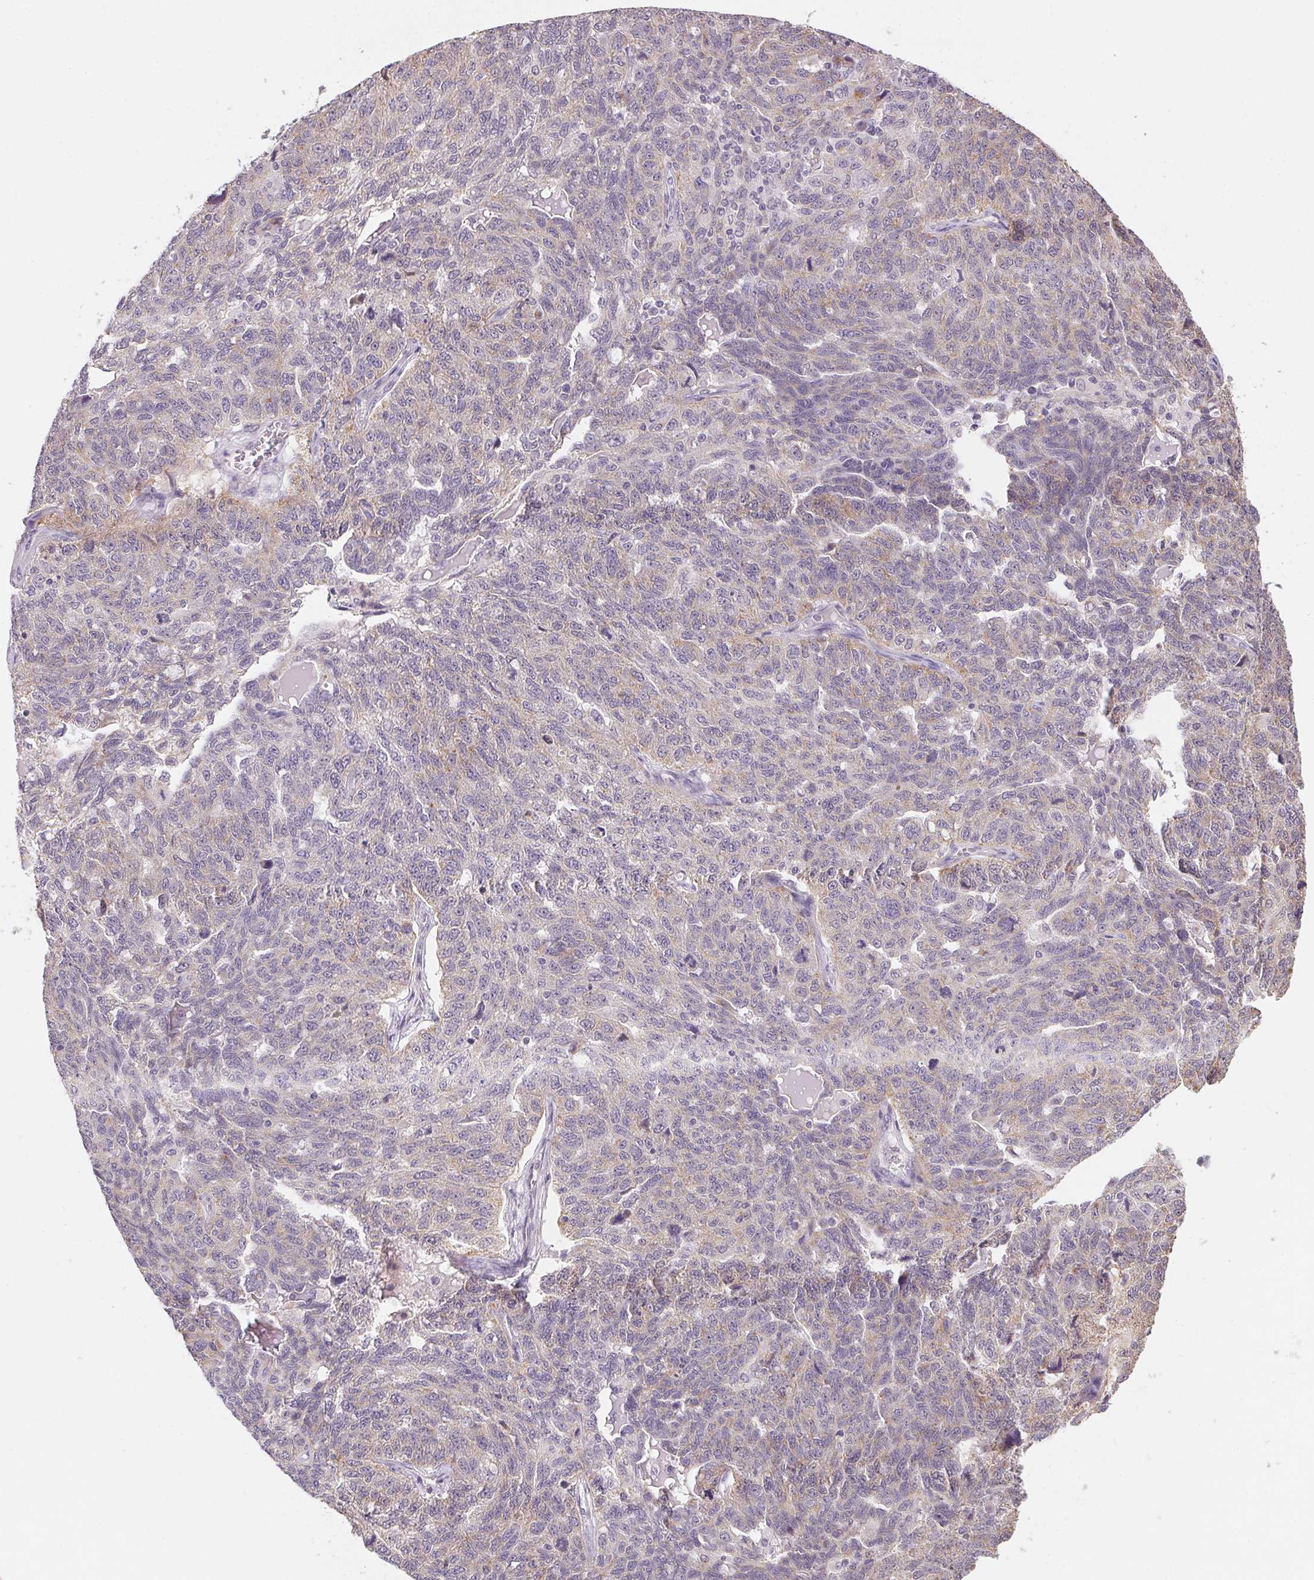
{"staining": {"intensity": "weak", "quantity": "<25%", "location": "cytoplasmic/membranous"}, "tissue": "ovarian cancer", "cell_type": "Tumor cells", "image_type": "cancer", "snomed": [{"axis": "morphology", "description": "Cystadenocarcinoma, serous, NOS"}, {"axis": "topography", "description": "Ovary"}], "caption": "IHC histopathology image of neoplastic tissue: human serous cystadenocarcinoma (ovarian) stained with DAB (3,3'-diaminobenzidine) displays no significant protein staining in tumor cells. (DAB (3,3'-diaminobenzidine) immunohistochemistry (IHC) visualized using brightfield microscopy, high magnification).", "gene": "METTL13", "patient": {"sex": "female", "age": 71}}